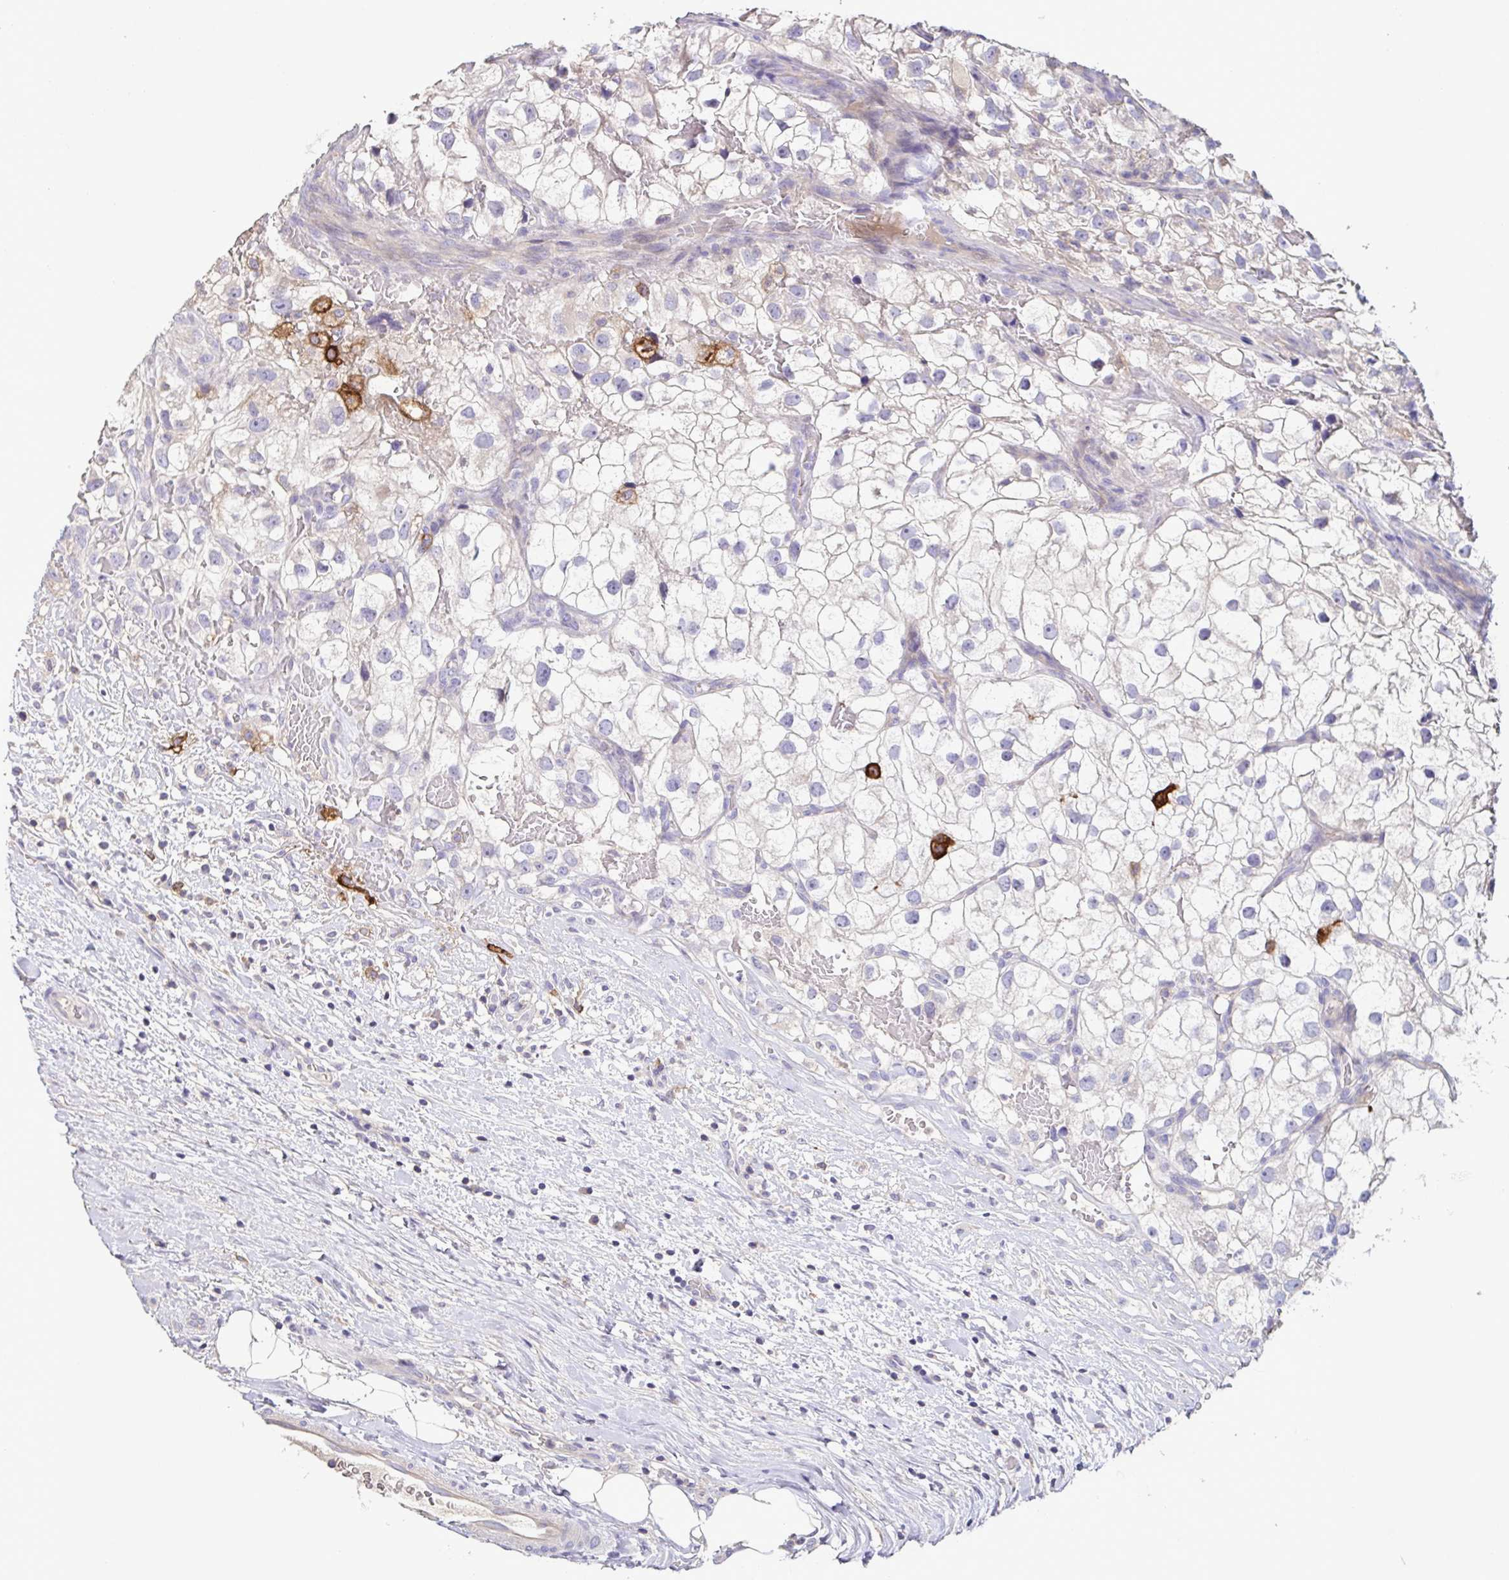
{"staining": {"intensity": "negative", "quantity": "none", "location": "none"}, "tissue": "renal cancer", "cell_type": "Tumor cells", "image_type": "cancer", "snomed": [{"axis": "morphology", "description": "Adenocarcinoma, NOS"}, {"axis": "topography", "description": "Kidney"}], "caption": "Protein analysis of renal adenocarcinoma displays no significant positivity in tumor cells. (DAB immunohistochemistry (IHC) visualized using brightfield microscopy, high magnification).", "gene": "MARCO", "patient": {"sex": "male", "age": 59}}